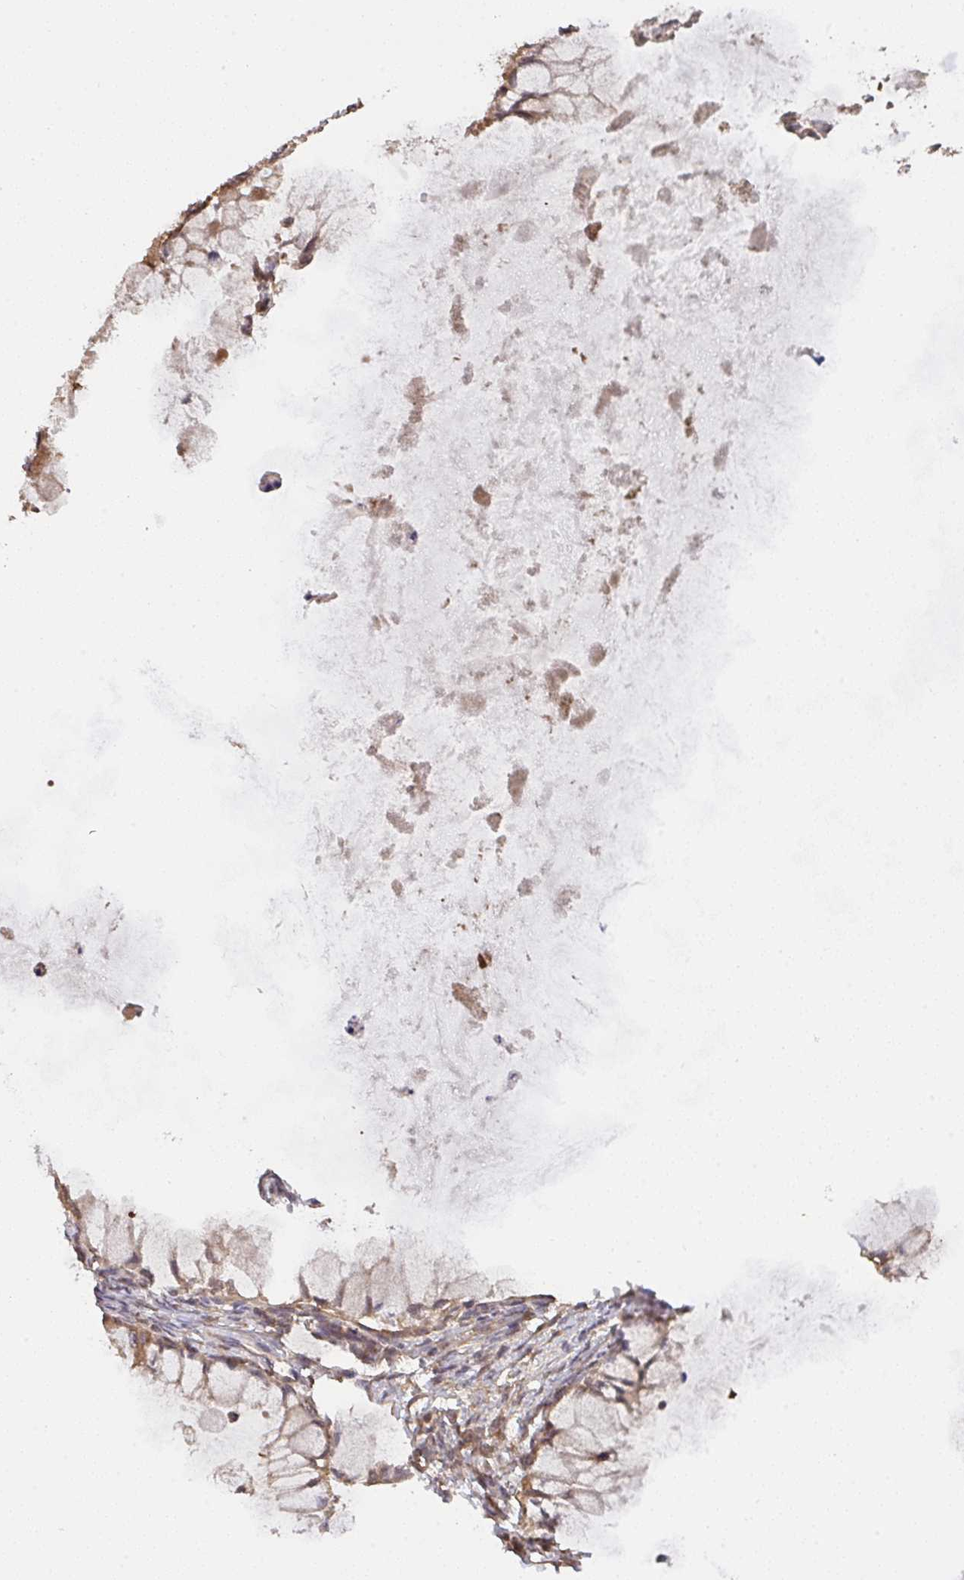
{"staining": {"intensity": "moderate", "quantity": ">75%", "location": "cytoplasmic/membranous"}, "tissue": "ovarian cancer", "cell_type": "Tumor cells", "image_type": "cancer", "snomed": [{"axis": "morphology", "description": "Cystadenocarcinoma, mucinous, NOS"}, {"axis": "topography", "description": "Ovary"}], "caption": "Immunohistochemical staining of ovarian cancer reveals medium levels of moderate cytoplasmic/membranous staining in approximately >75% of tumor cells.", "gene": "C12orf57", "patient": {"sex": "female", "age": 34}}